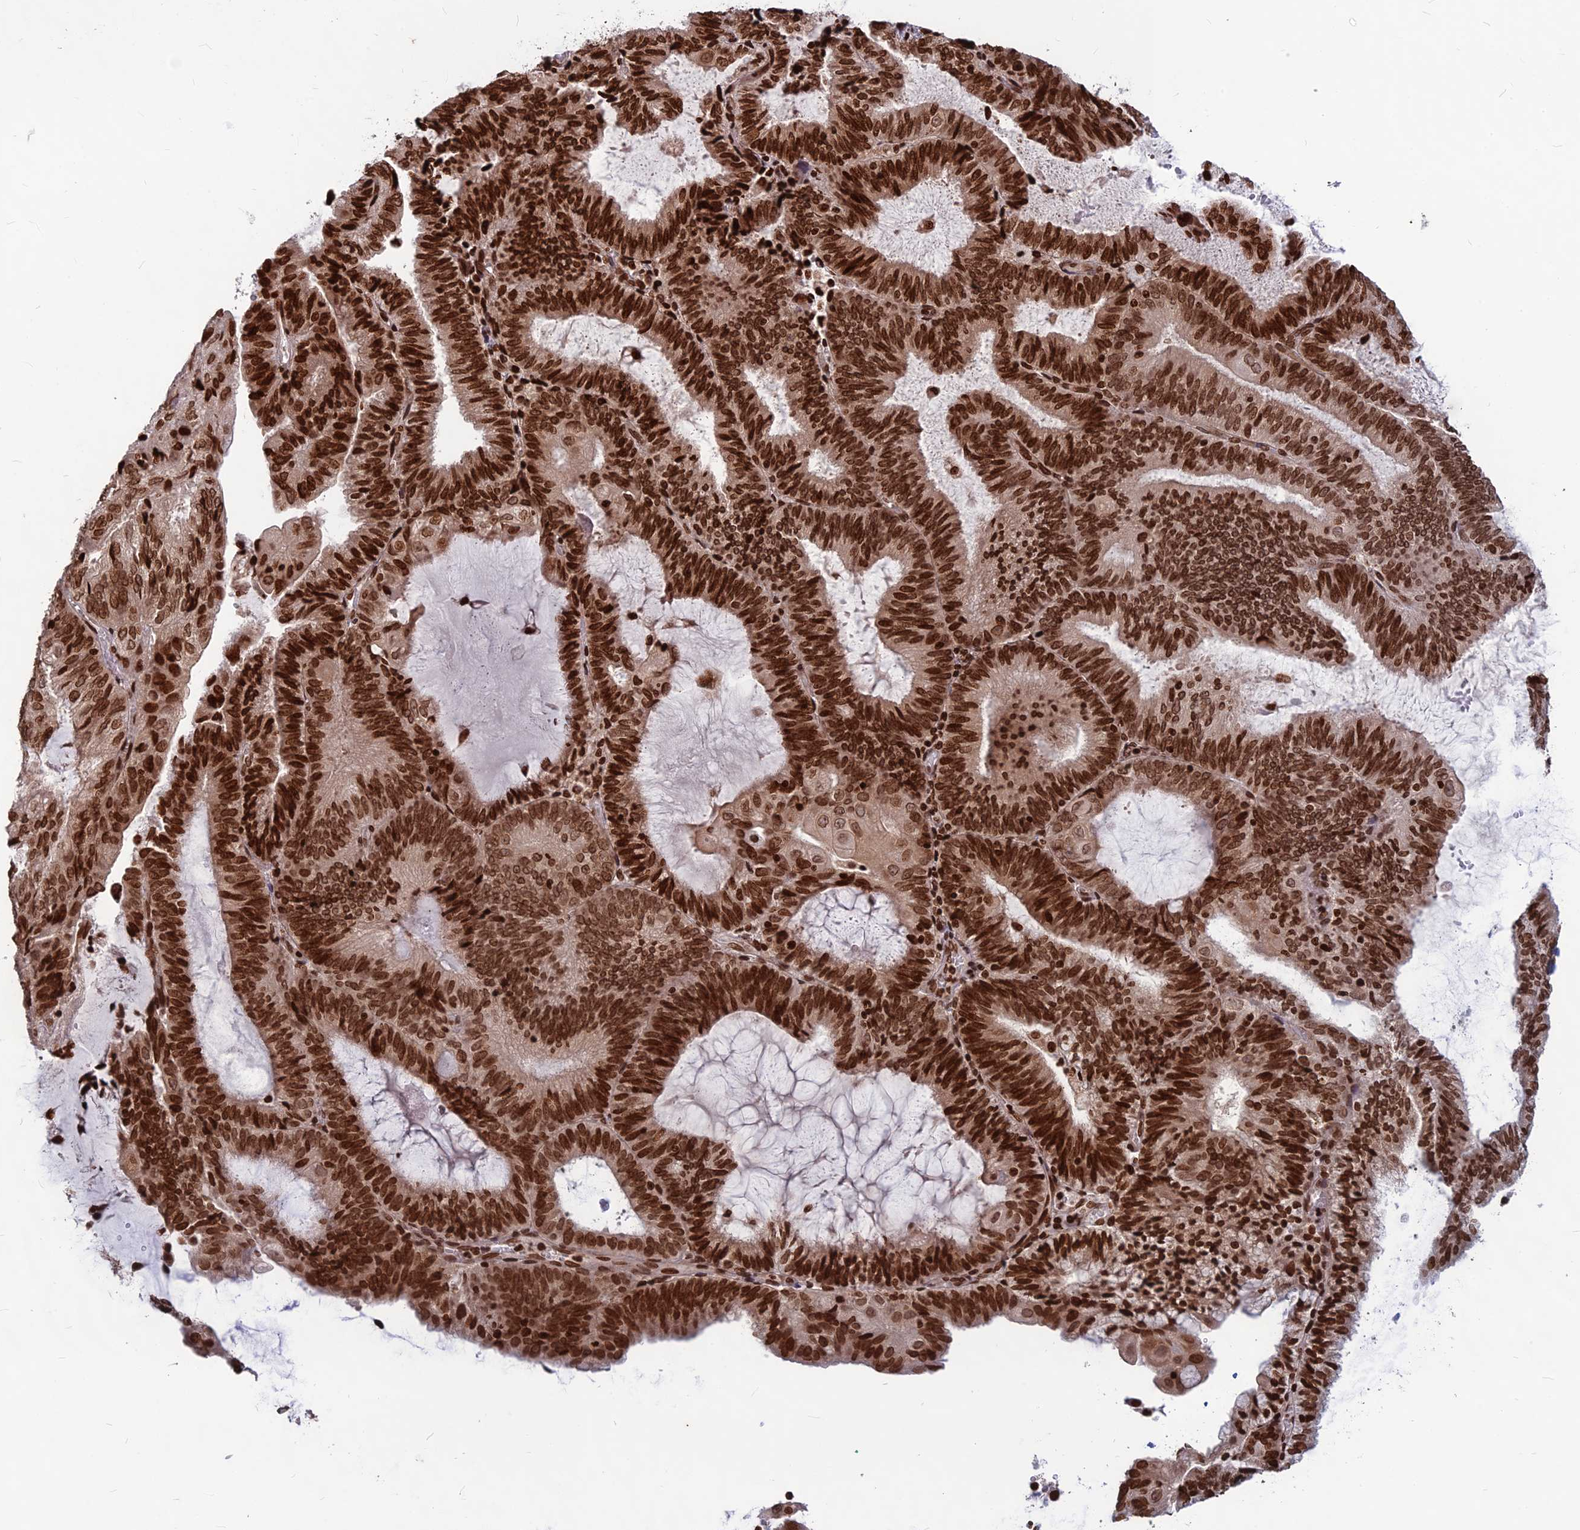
{"staining": {"intensity": "strong", "quantity": ">75%", "location": "nuclear"}, "tissue": "endometrial cancer", "cell_type": "Tumor cells", "image_type": "cancer", "snomed": [{"axis": "morphology", "description": "Adenocarcinoma, NOS"}, {"axis": "topography", "description": "Endometrium"}], "caption": "This is an image of immunohistochemistry (IHC) staining of adenocarcinoma (endometrial), which shows strong staining in the nuclear of tumor cells.", "gene": "TET2", "patient": {"sex": "female", "age": 81}}